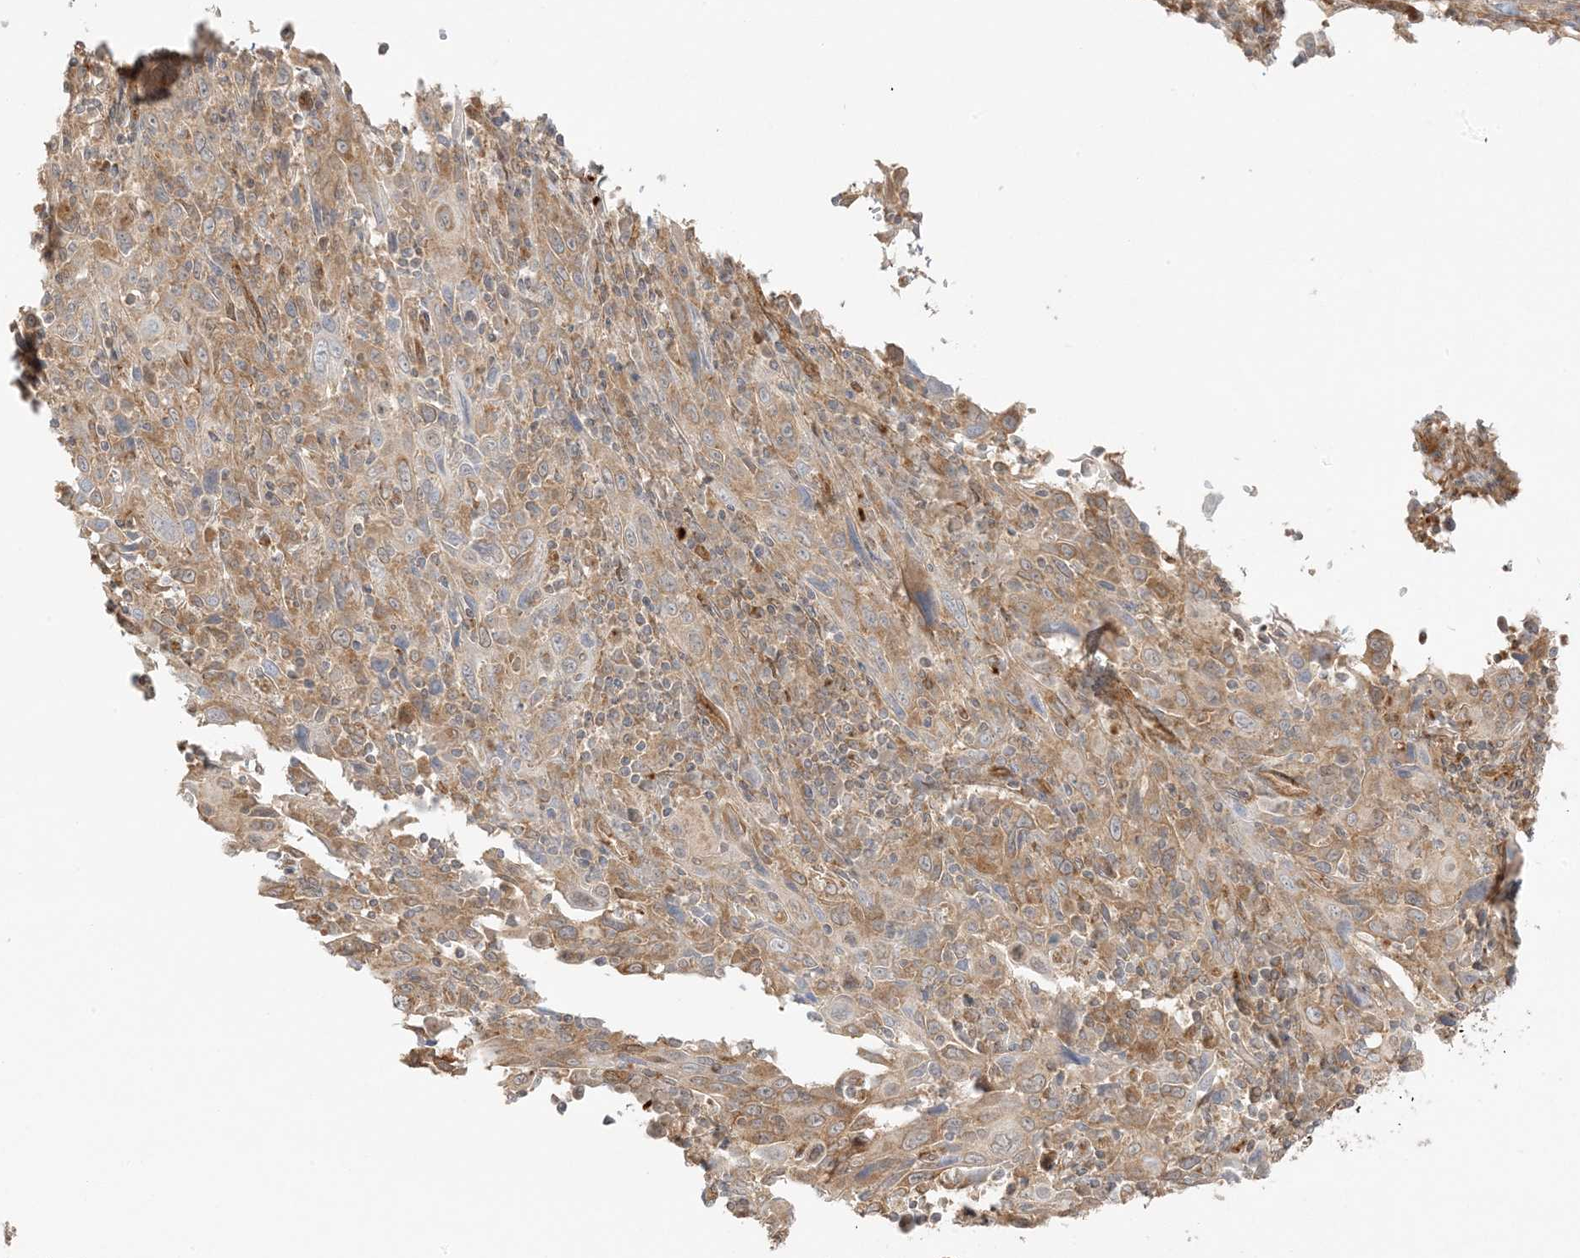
{"staining": {"intensity": "moderate", "quantity": ">75%", "location": "cytoplasmic/membranous"}, "tissue": "cervical cancer", "cell_type": "Tumor cells", "image_type": "cancer", "snomed": [{"axis": "morphology", "description": "Squamous cell carcinoma, NOS"}, {"axis": "topography", "description": "Cervix"}], "caption": "This image displays cervical cancer (squamous cell carcinoma) stained with immunohistochemistry to label a protein in brown. The cytoplasmic/membranous of tumor cells show moderate positivity for the protein. Nuclei are counter-stained blue.", "gene": "UBAP2L", "patient": {"sex": "female", "age": 46}}